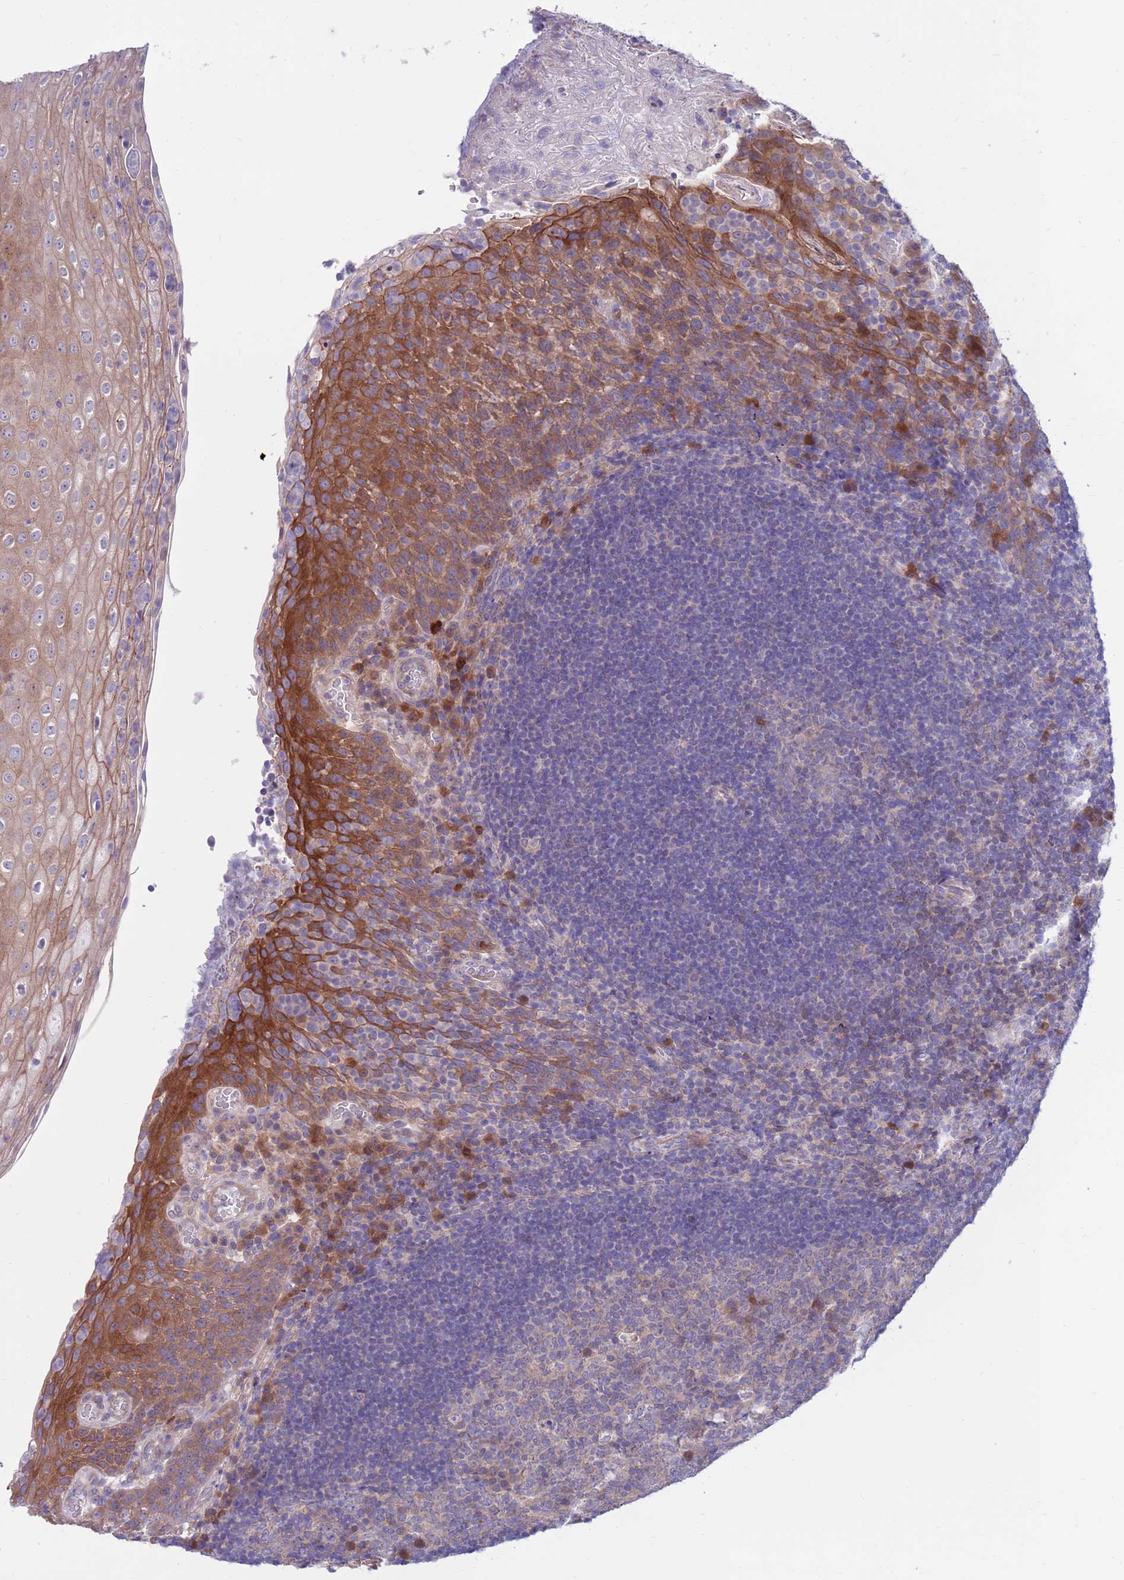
{"staining": {"intensity": "moderate", "quantity": "<25%", "location": "cytoplasmic/membranous"}, "tissue": "tonsil", "cell_type": "Germinal center cells", "image_type": "normal", "snomed": [{"axis": "morphology", "description": "Normal tissue, NOS"}, {"axis": "topography", "description": "Tonsil"}], "caption": "Germinal center cells exhibit low levels of moderate cytoplasmic/membranous expression in approximately <25% of cells in normal tonsil. (IHC, brightfield microscopy, high magnification).", "gene": "KLHL29", "patient": {"sex": "male", "age": 17}}